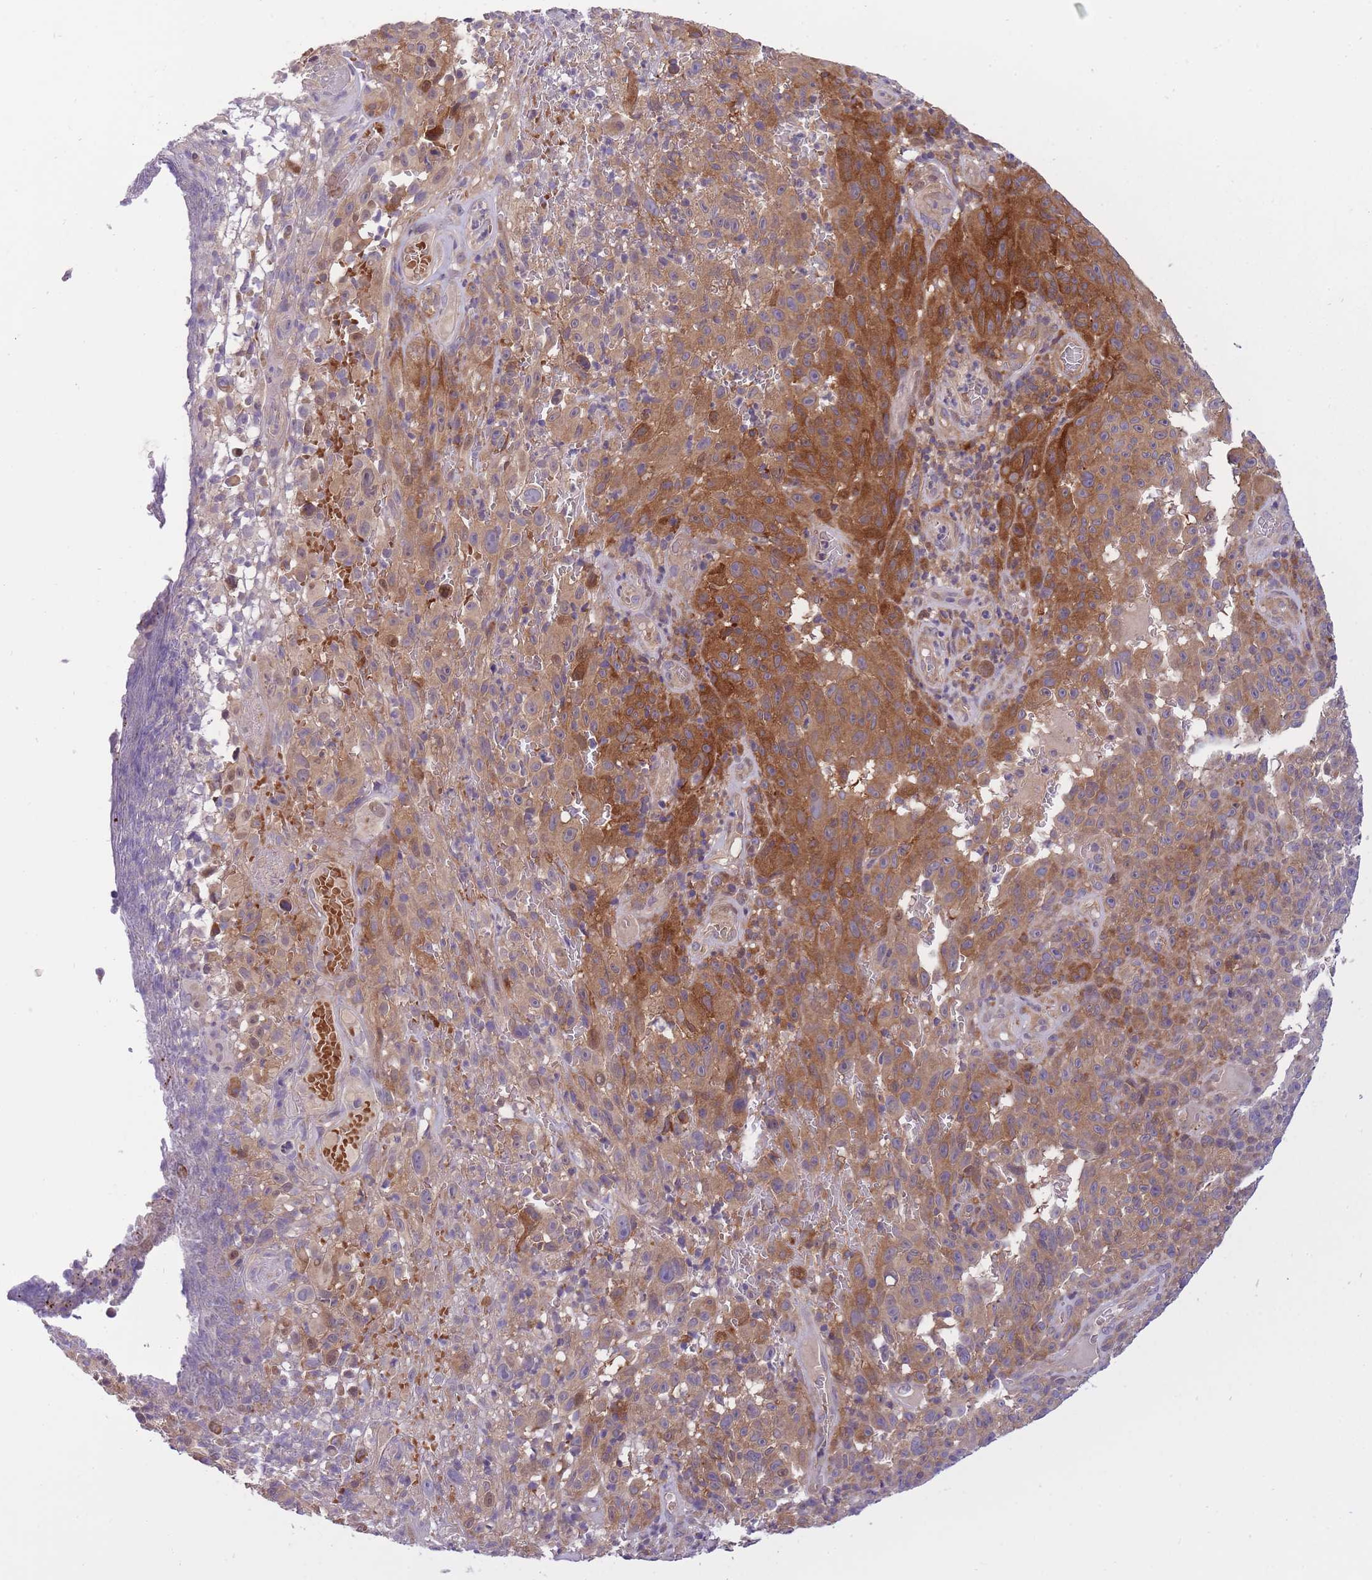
{"staining": {"intensity": "moderate", "quantity": ">75%", "location": "cytoplasmic/membranous"}, "tissue": "melanoma", "cell_type": "Tumor cells", "image_type": "cancer", "snomed": [{"axis": "morphology", "description": "Malignant melanoma, NOS"}, {"axis": "topography", "description": "Skin"}], "caption": "The photomicrograph exhibits staining of malignant melanoma, revealing moderate cytoplasmic/membranous protein expression (brown color) within tumor cells.", "gene": "CRYGN", "patient": {"sex": "female", "age": 82}}